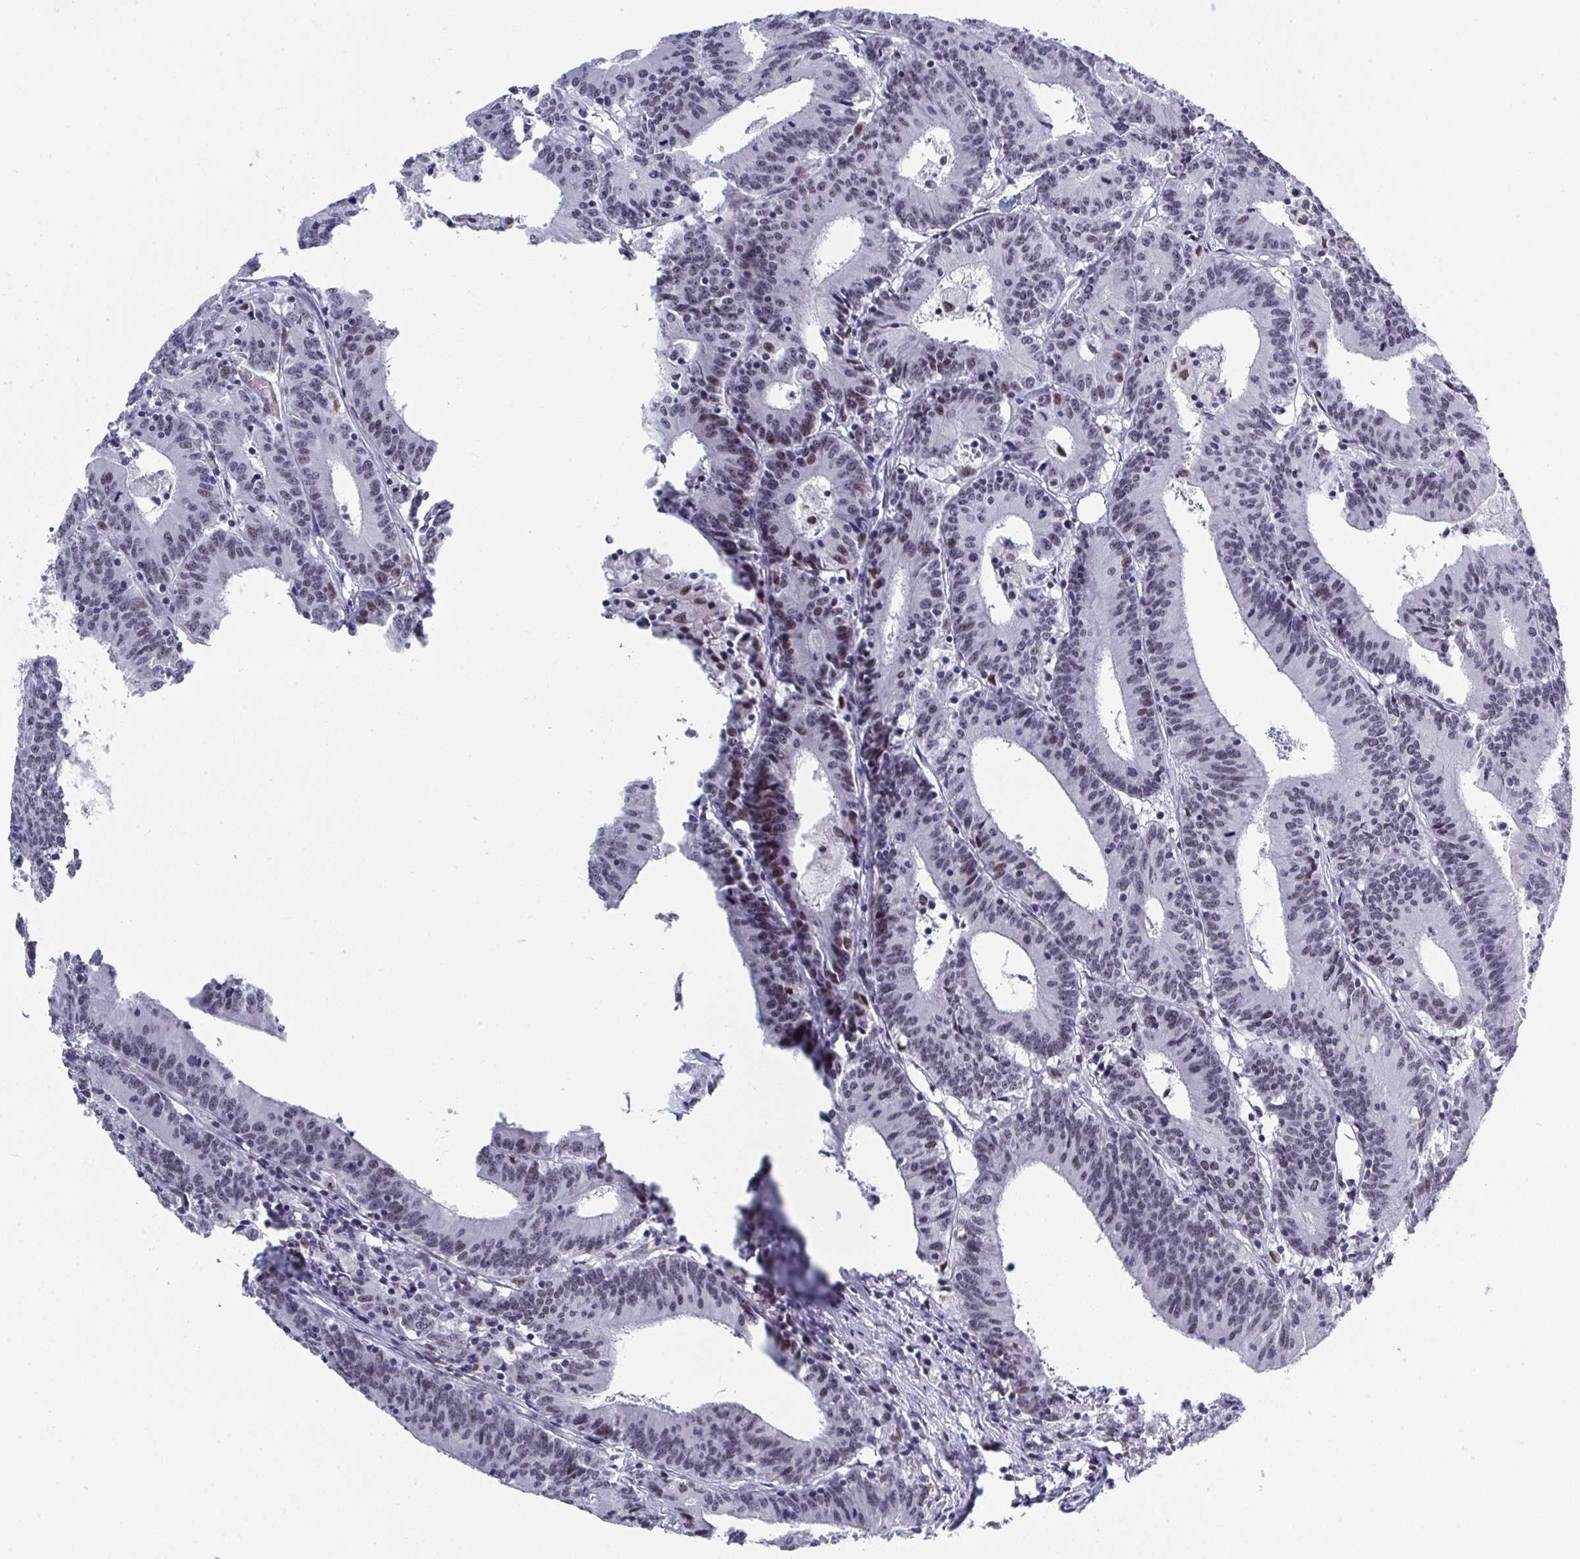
{"staining": {"intensity": "moderate", "quantity": "<25%", "location": "nuclear"}, "tissue": "colorectal cancer", "cell_type": "Tumor cells", "image_type": "cancer", "snomed": [{"axis": "morphology", "description": "Adenocarcinoma, NOS"}, {"axis": "topography", "description": "Colon"}], "caption": "This histopathology image demonstrates adenocarcinoma (colorectal) stained with immunohistochemistry to label a protein in brown. The nuclear of tumor cells show moderate positivity for the protein. Nuclei are counter-stained blue.", "gene": "JDP2", "patient": {"sex": "female", "age": 78}}